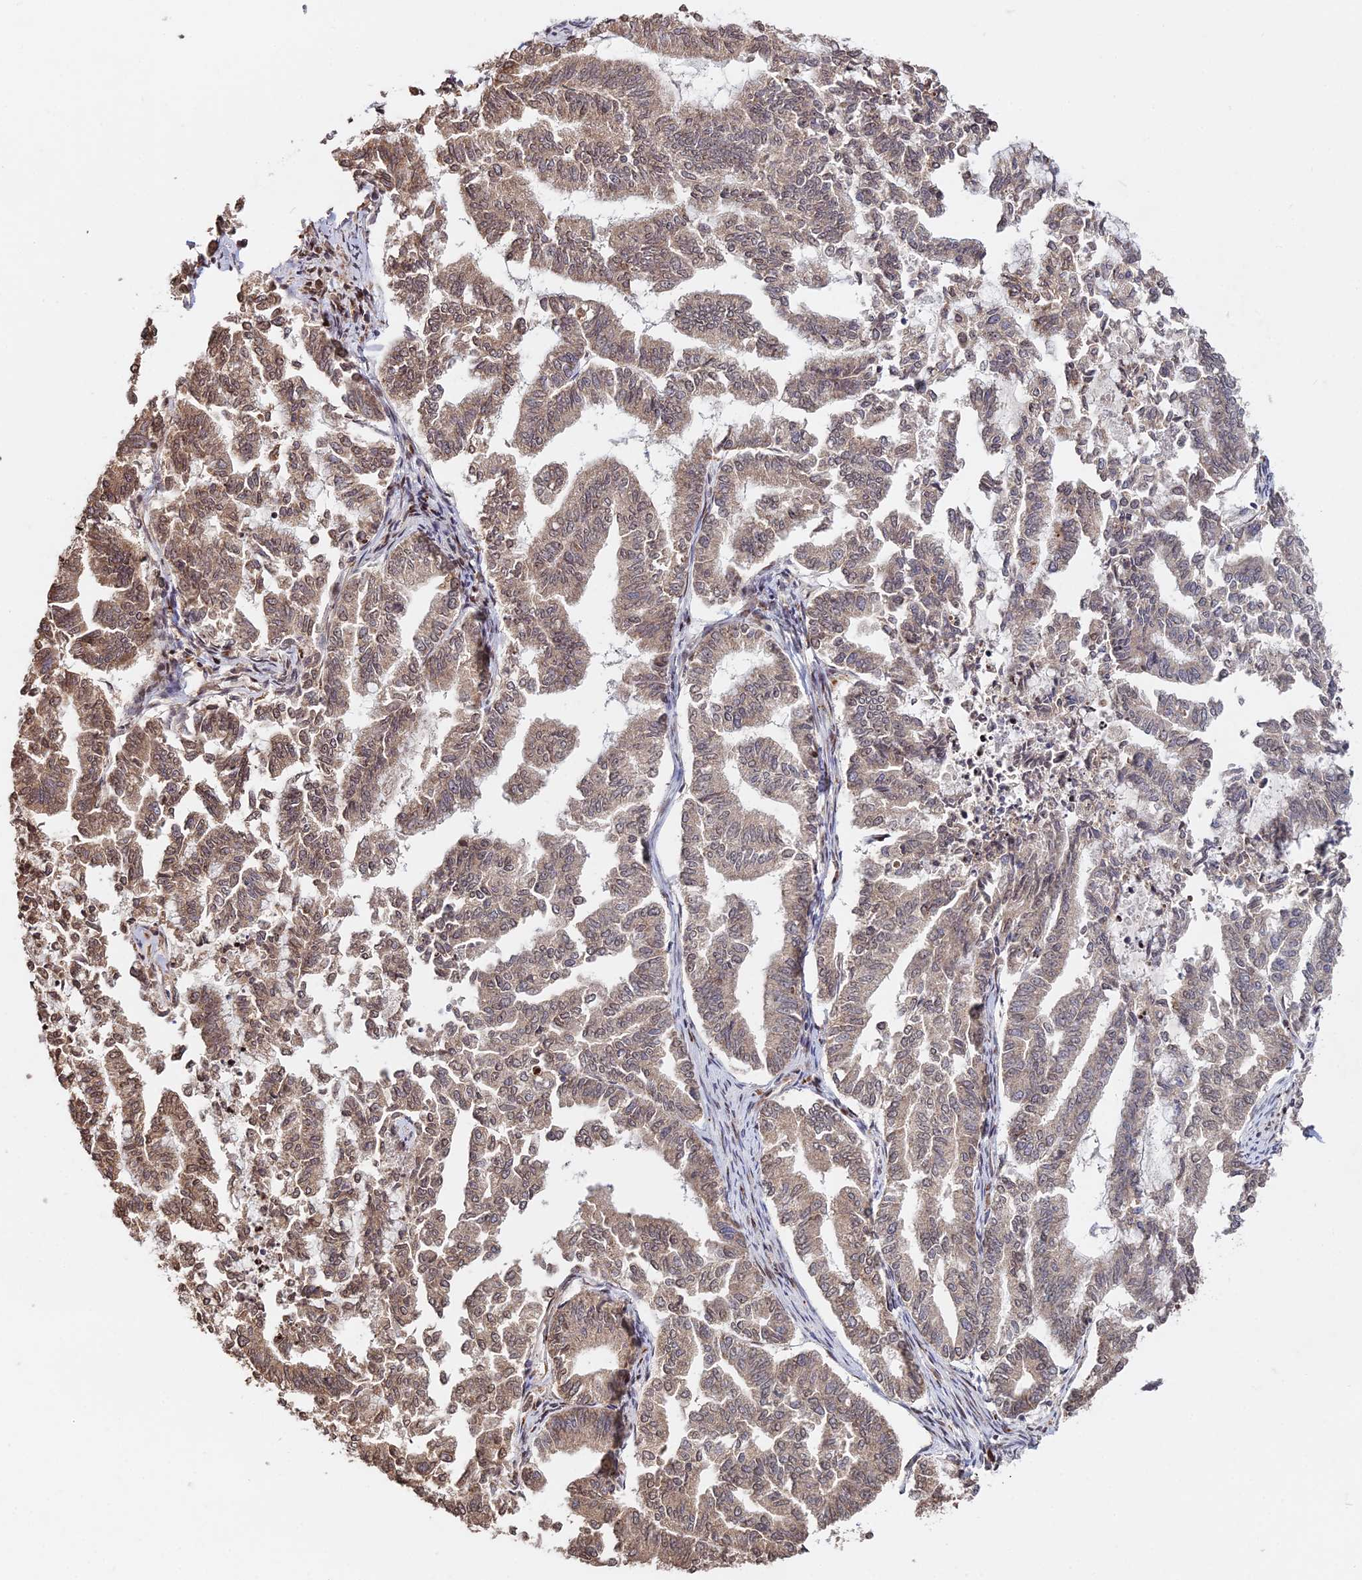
{"staining": {"intensity": "moderate", "quantity": ">75%", "location": "cytoplasmic/membranous,nuclear"}, "tissue": "endometrial cancer", "cell_type": "Tumor cells", "image_type": "cancer", "snomed": [{"axis": "morphology", "description": "Adenocarcinoma, NOS"}, {"axis": "topography", "description": "Endometrium"}], "caption": "Immunohistochemistry (IHC) of endometrial adenocarcinoma reveals medium levels of moderate cytoplasmic/membranous and nuclear staining in about >75% of tumor cells.", "gene": "RBMS2", "patient": {"sex": "female", "age": 79}}